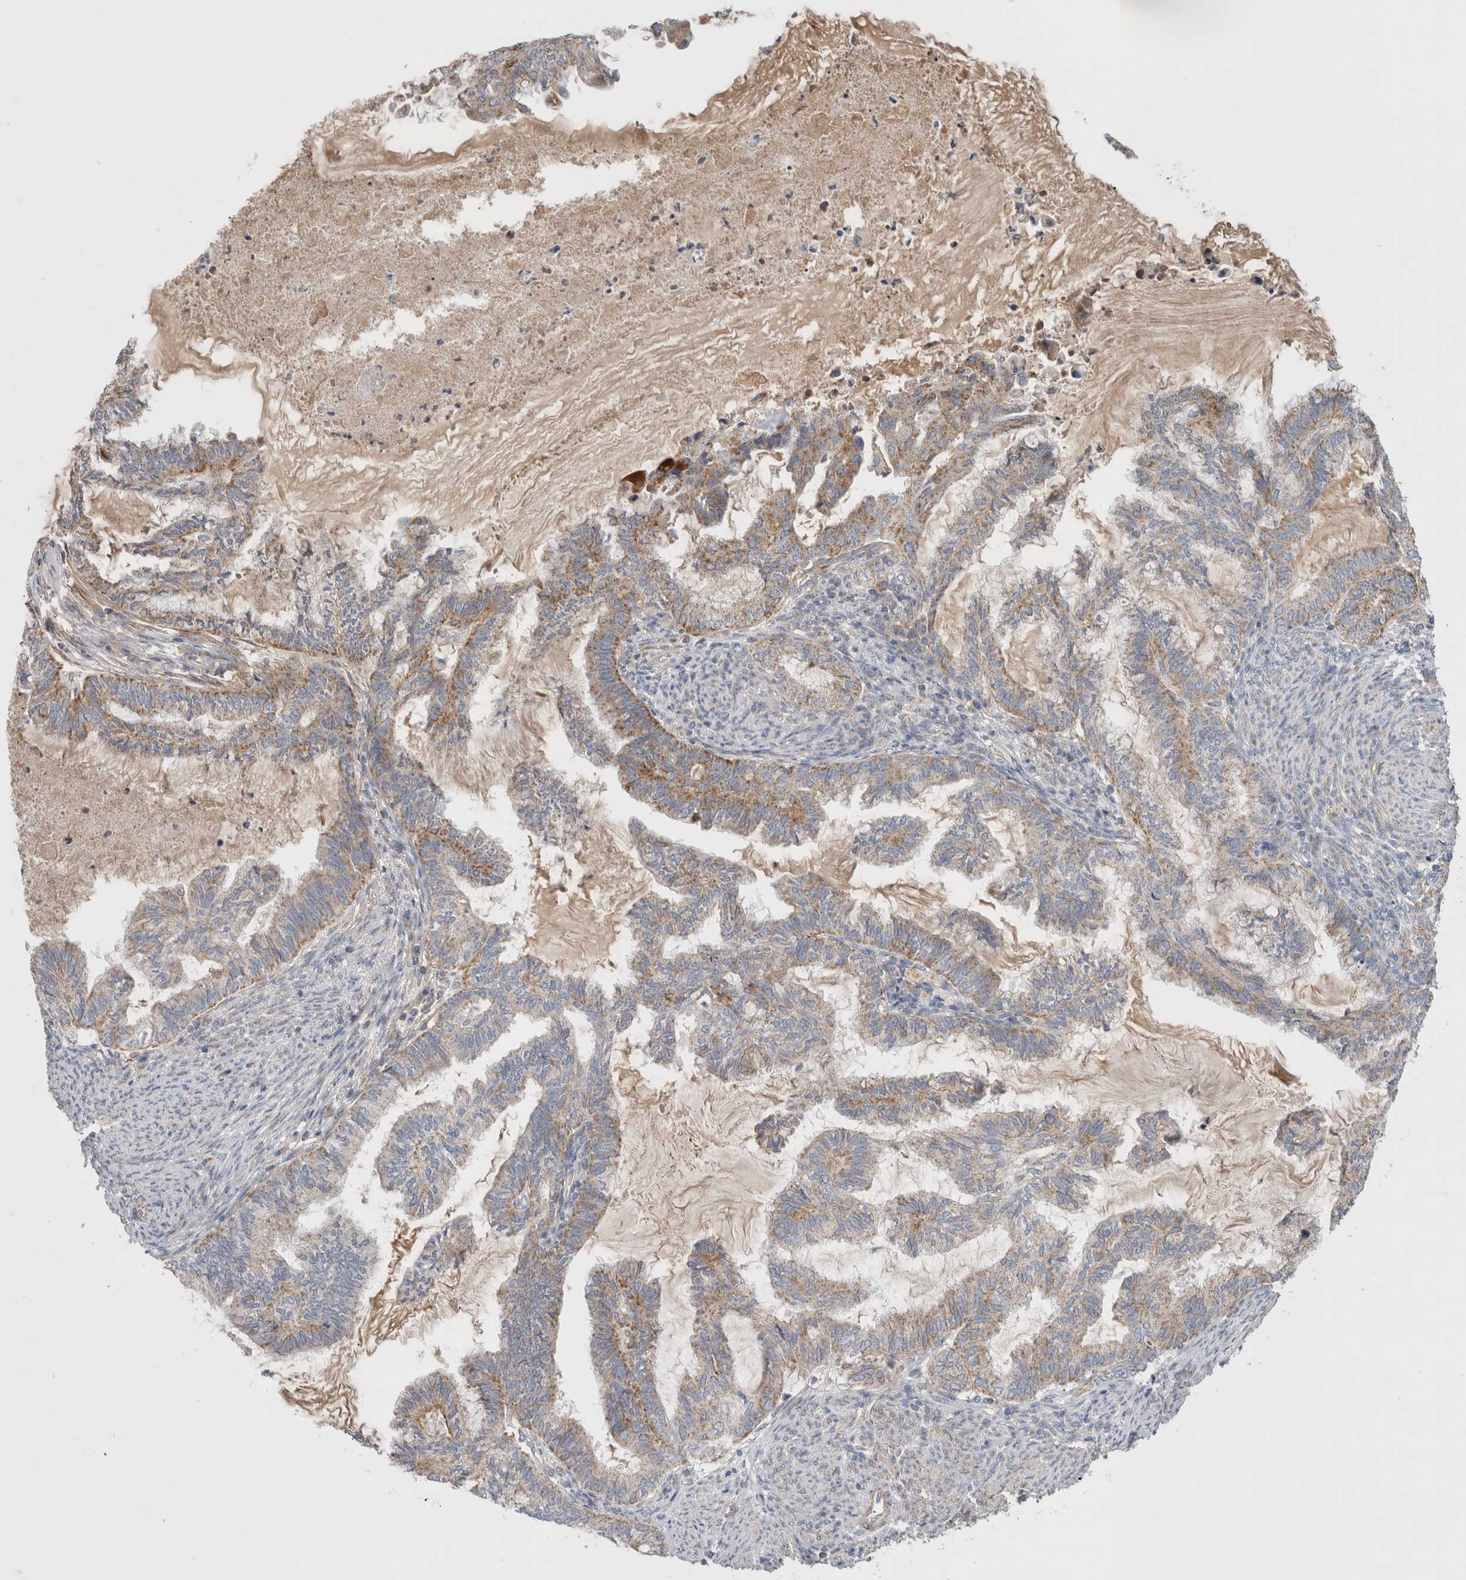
{"staining": {"intensity": "weak", "quantity": ">75%", "location": "cytoplasmic/membranous"}, "tissue": "endometrial cancer", "cell_type": "Tumor cells", "image_type": "cancer", "snomed": [{"axis": "morphology", "description": "Adenocarcinoma, NOS"}, {"axis": "topography", "description": "Endometrium"}], "caption": "This is an image of immunohistochemistry (IHC) staining of adenocarcinoma (endometrial), which shows weak staining in the cytoplasmic/membranous of tumor cells.", "gene": "MRPS28", "patient": {"sex": "female", "age": 86}}